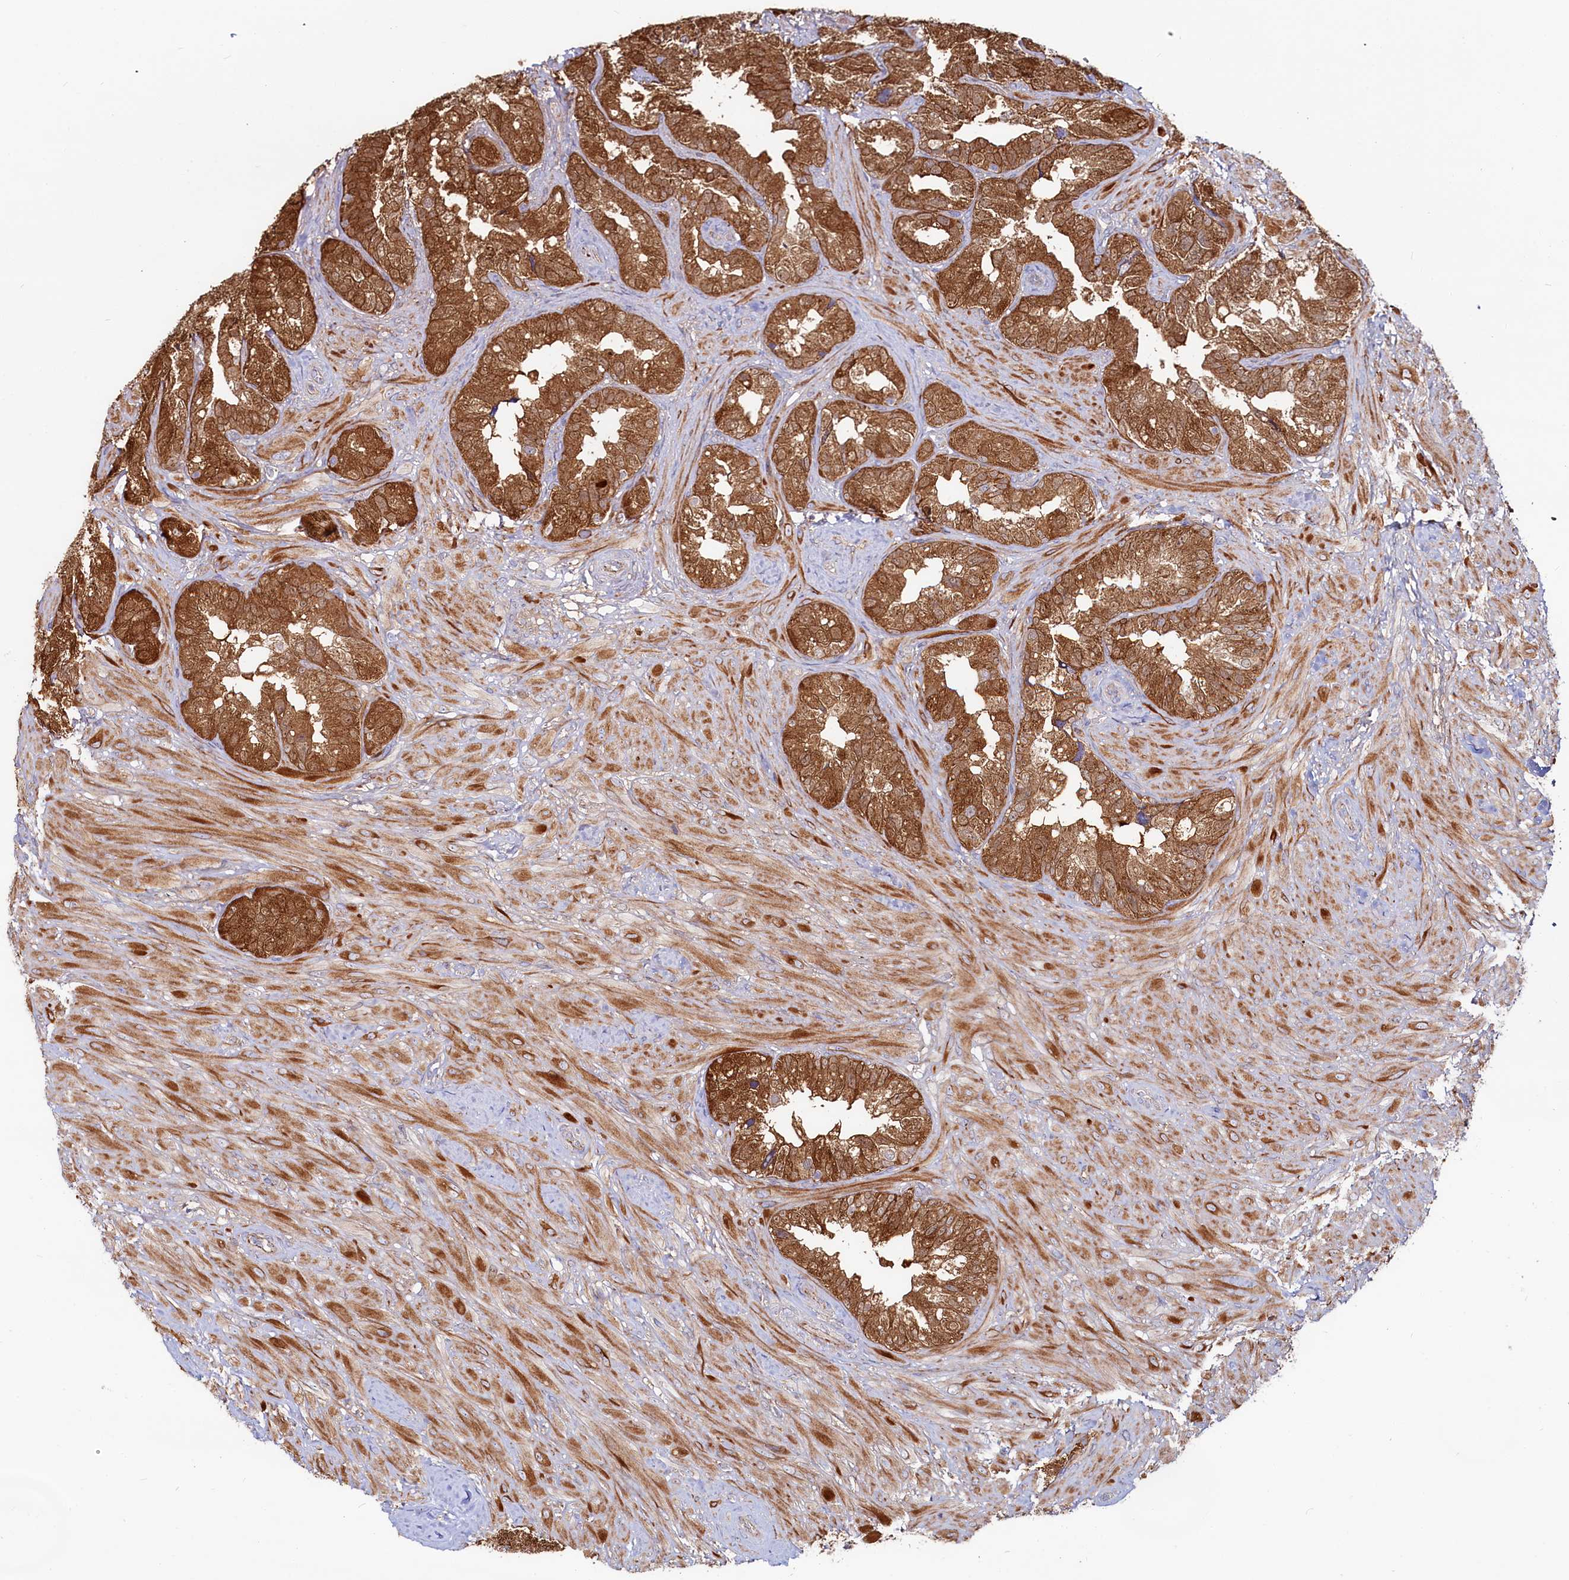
{"staining": {"intensity": "strong", "quantity": ">75%", "location": "cytoplasmic/membranous"}, "tissue": "seminal vesicle", "cell_type": "Glandular cells", "image_type": "normal", "snomed": [{"axis": "morphology", "description": "Normal tissue, NOS"}, {"axis": "topography", "description": "Seminal veicle"}, {"axis": "topography", "description": "Peripheral nerve tissue"}], "caption": "This image reveals immunohistochemistry staining of benign seminal vesicle, with high strong cytoplasmic/membranous positivity in approximately >75% of glandular cells.", "gene": "ASTE1", "patient": {"sex": "male", "age": 67}}